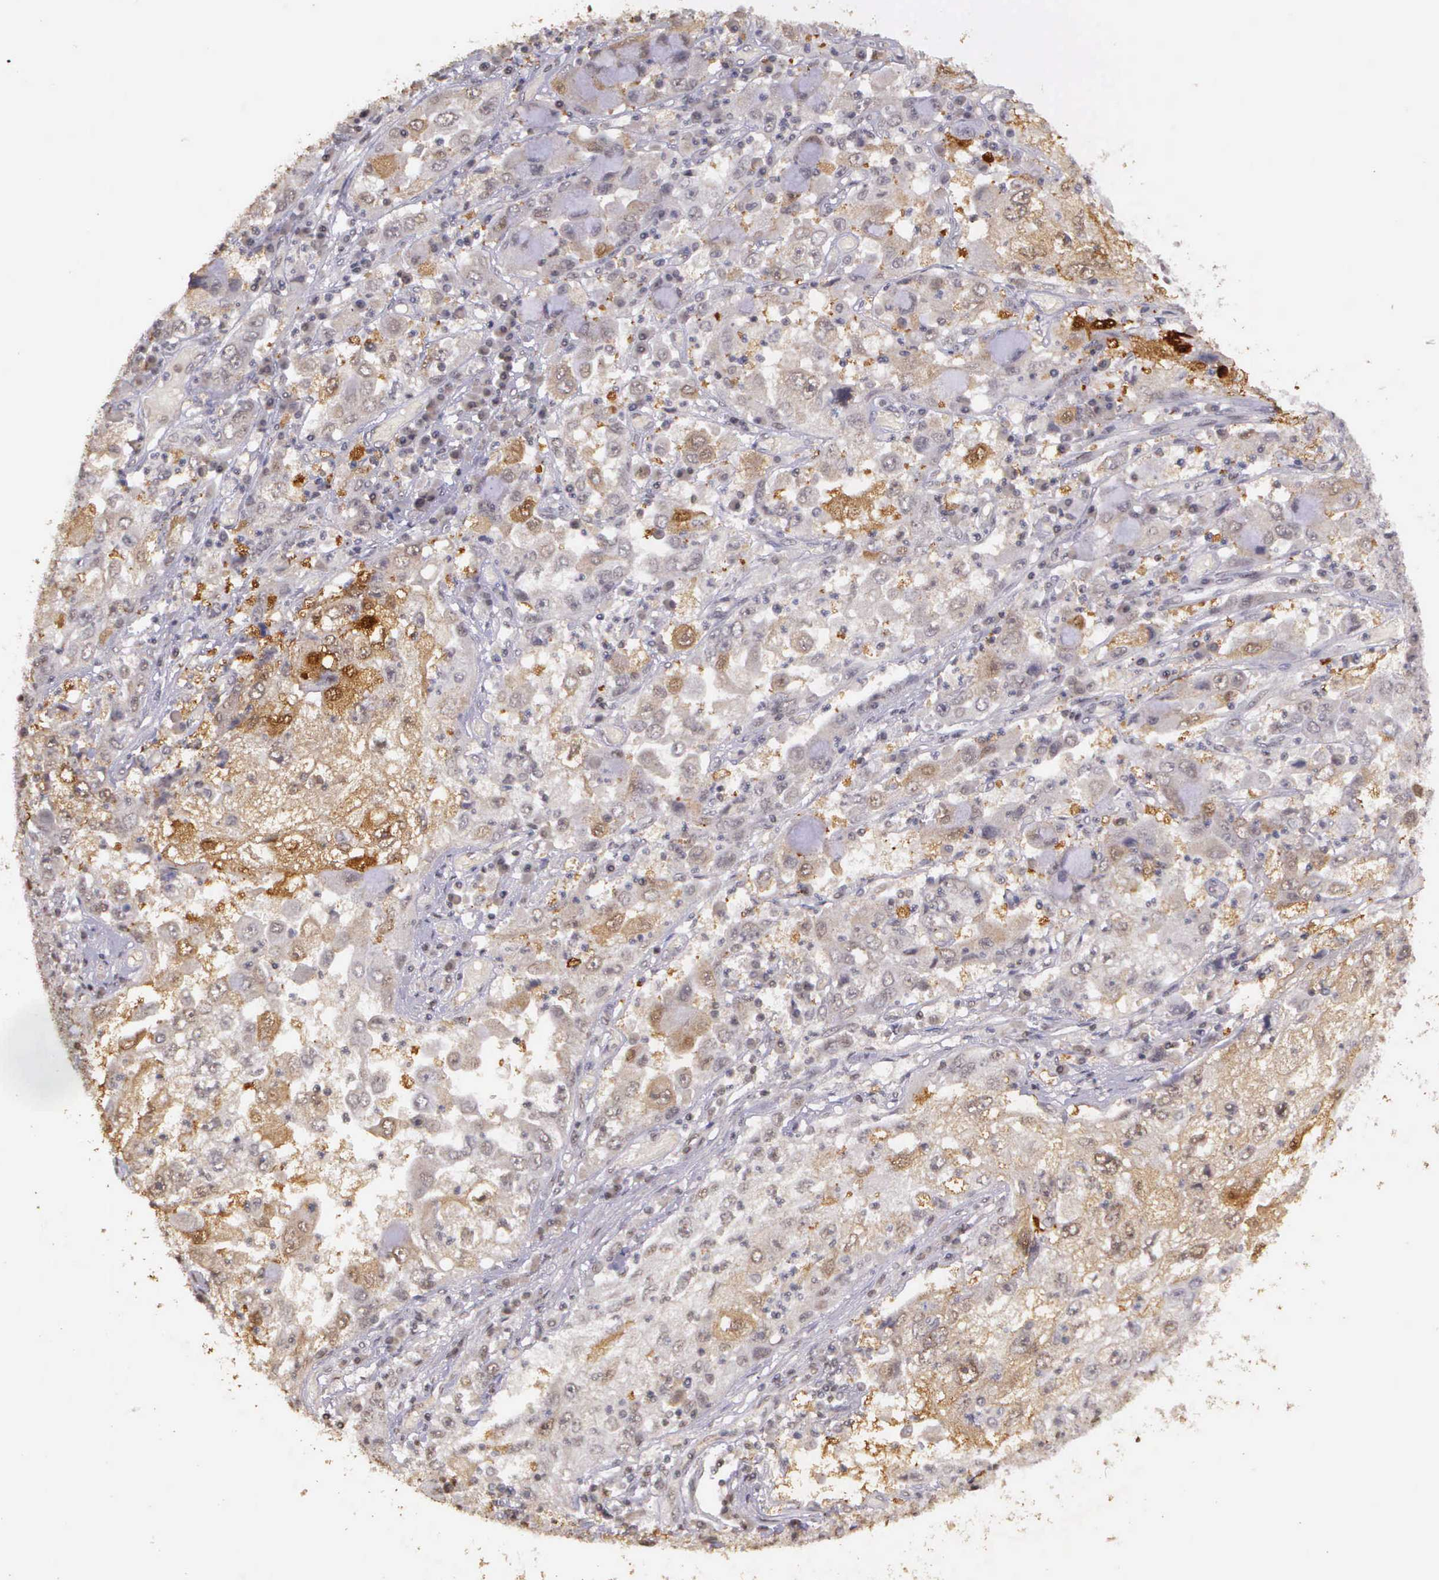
{"staining": {"intensity": "negative", "quantity": "none", "location": "none"}, "tissue": "cervical cancer", "cell_type": "Tumor cells", "image_type": "cancer", "snomed": [{"axis": "morphology", "description": "Squamous cell carcinoma, NOS"}, {"axis": "topography", "description": "Cervix"}], "caption": "This is an IHC photomicrograph of human cervical cancer. There is no positivity in tumor cells.", "gene": "ARMCX5", "patient": {"sex": "female", "age": 36}}